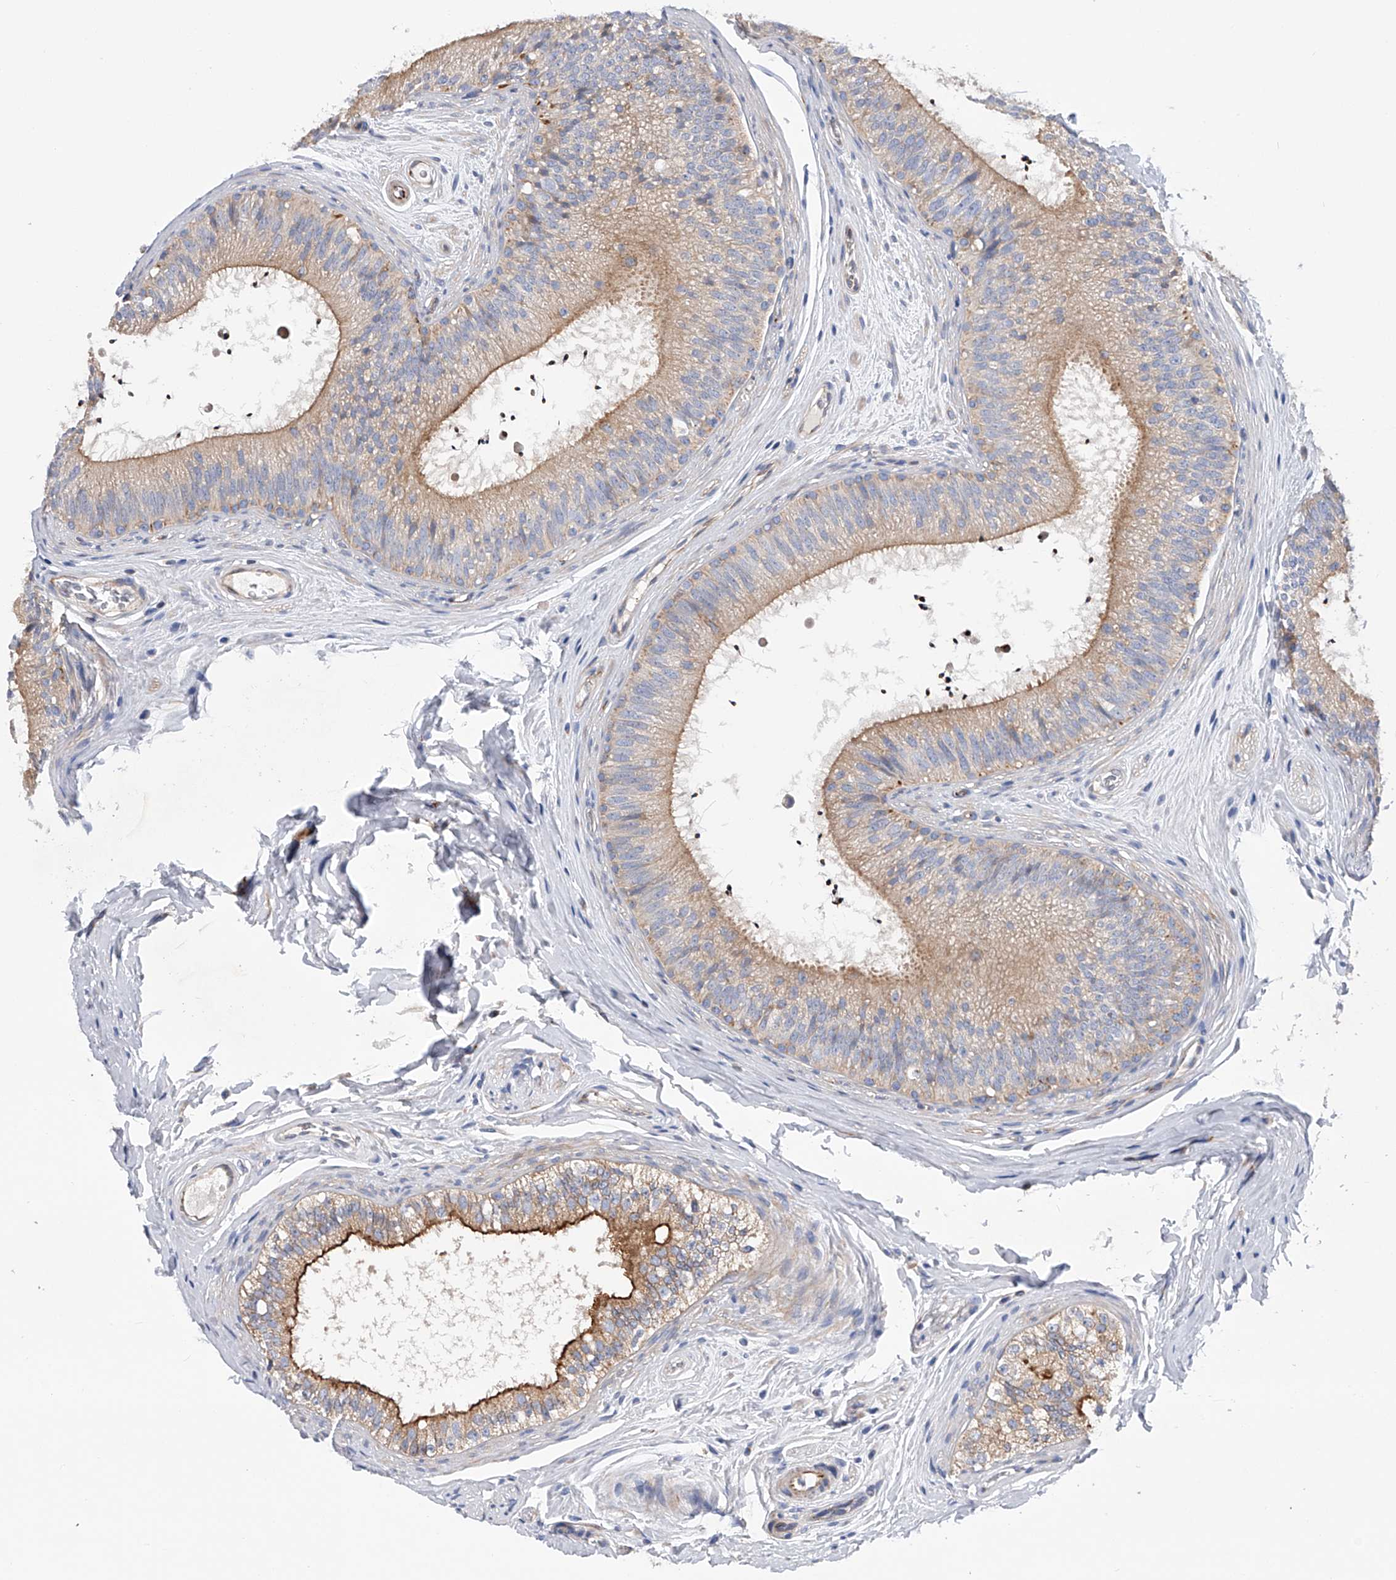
{"staining": {"intensity": "moderate", "quantity": ">75%", "location": "cytoplasmic/membranous"}, "tissue": "epididymis", "cell_type": "Glandular cells", "image_type": "normal", "snomed": [{"axis": "morphology", "description": "Normal tissue, NOS"}, {"axis": "topography", "description": "Epididymis"}], "caption": "Epididymis was stained to show a protein in brown. There is medium levels of moderate cytoplasmic/membranous expression in approximately >75% of glandular cells. (IHC, brightfield microscopy, high magnification).", "gene": "MLYCD", "patient": {"sex": "male", "age": 29}}